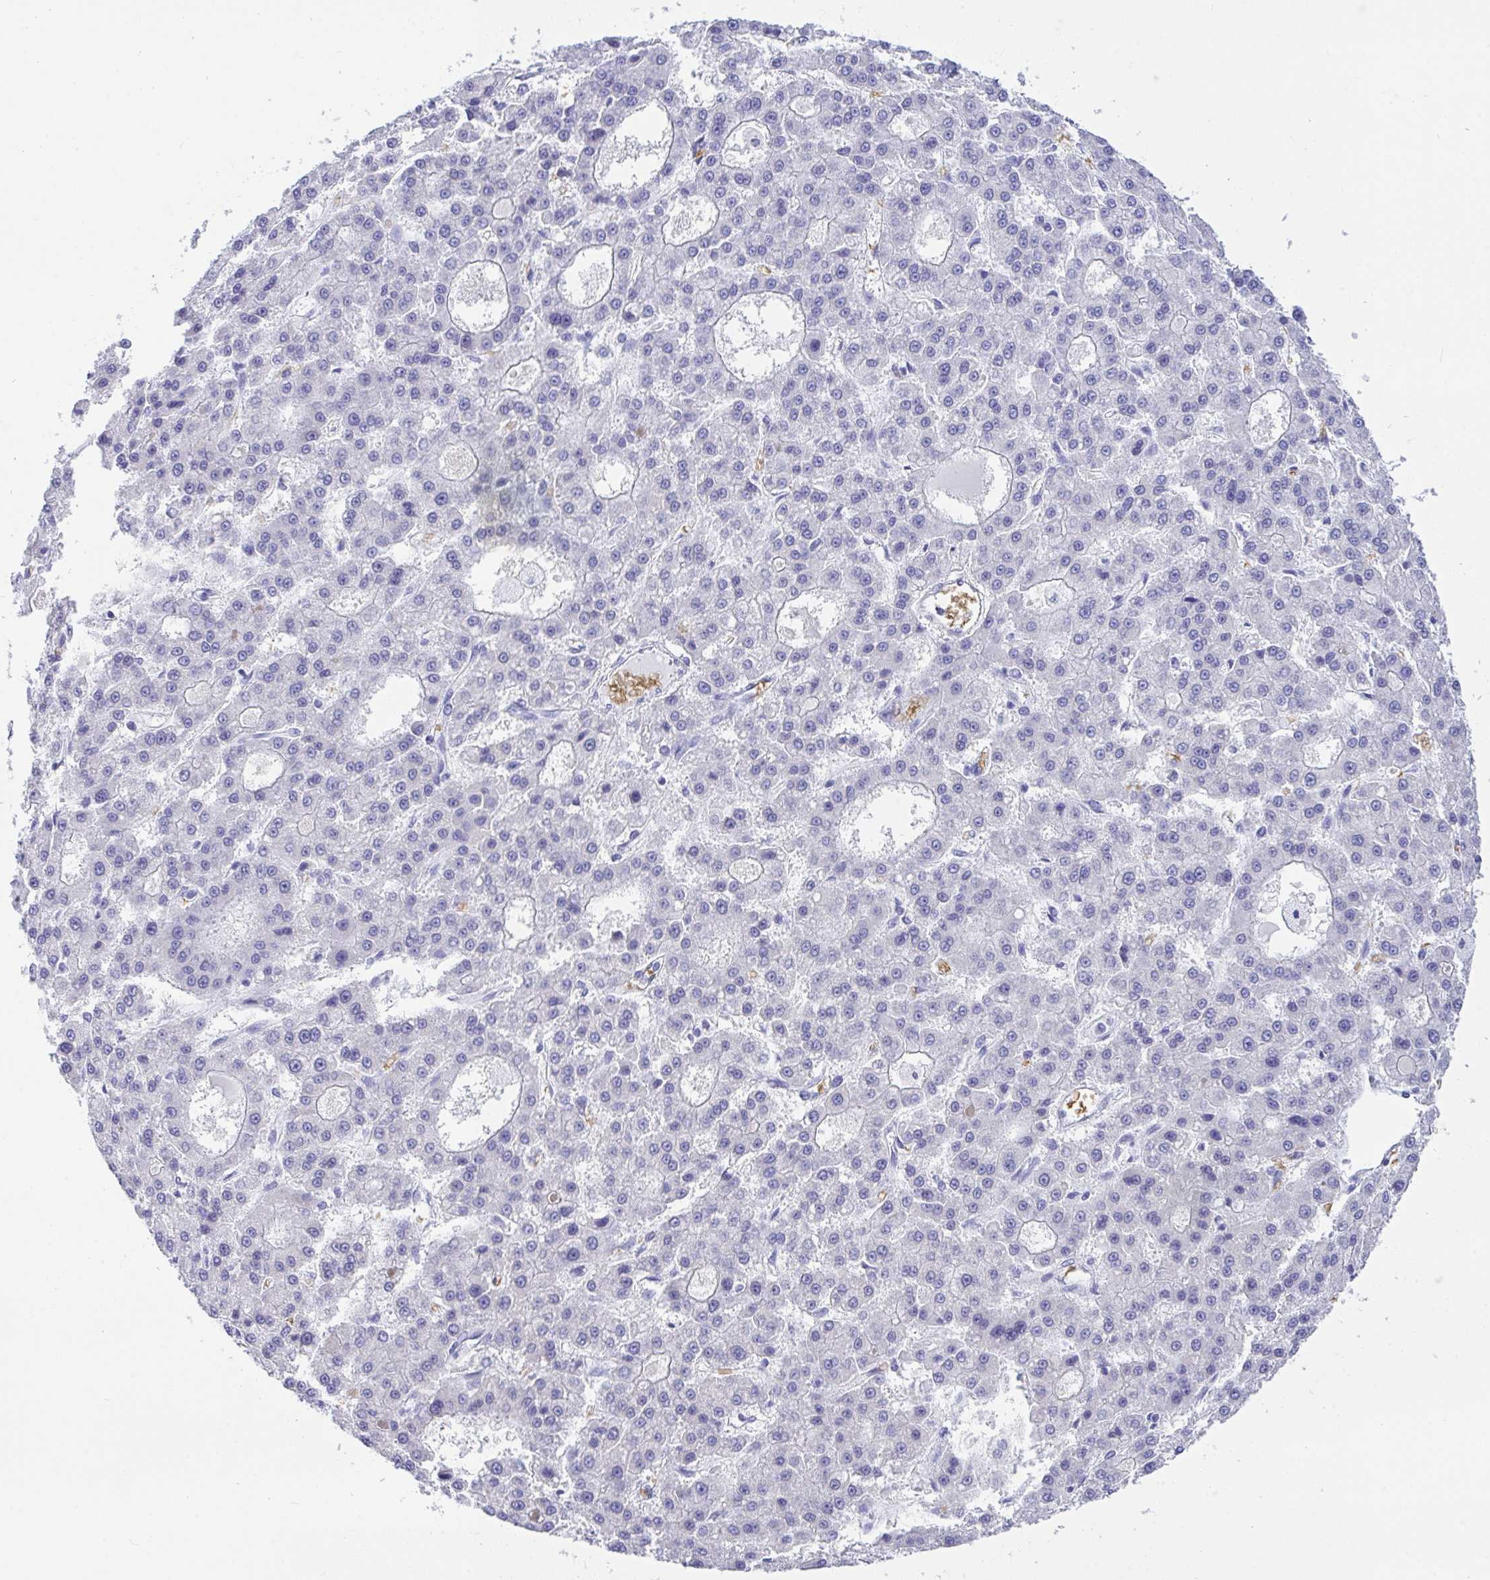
{"staining": {"intensity": "negative", "quantity": "none", "location": "none"}, "tissue": "liver cancer", "cell_type": "Tumor cells", "image_type": "cancer", "snomed": [{"axis": "morphology", "description": "Carcinoma, Hepatocellular, NOS"}, {"axis": "topography", "description": "Liver"}], "caption": "This is a photomicrograph of IHC staining of liver cancer, which shows no staining in tumor cells.", "gene": "ANK1", "patient": {"sex": "male", "age": 70}}